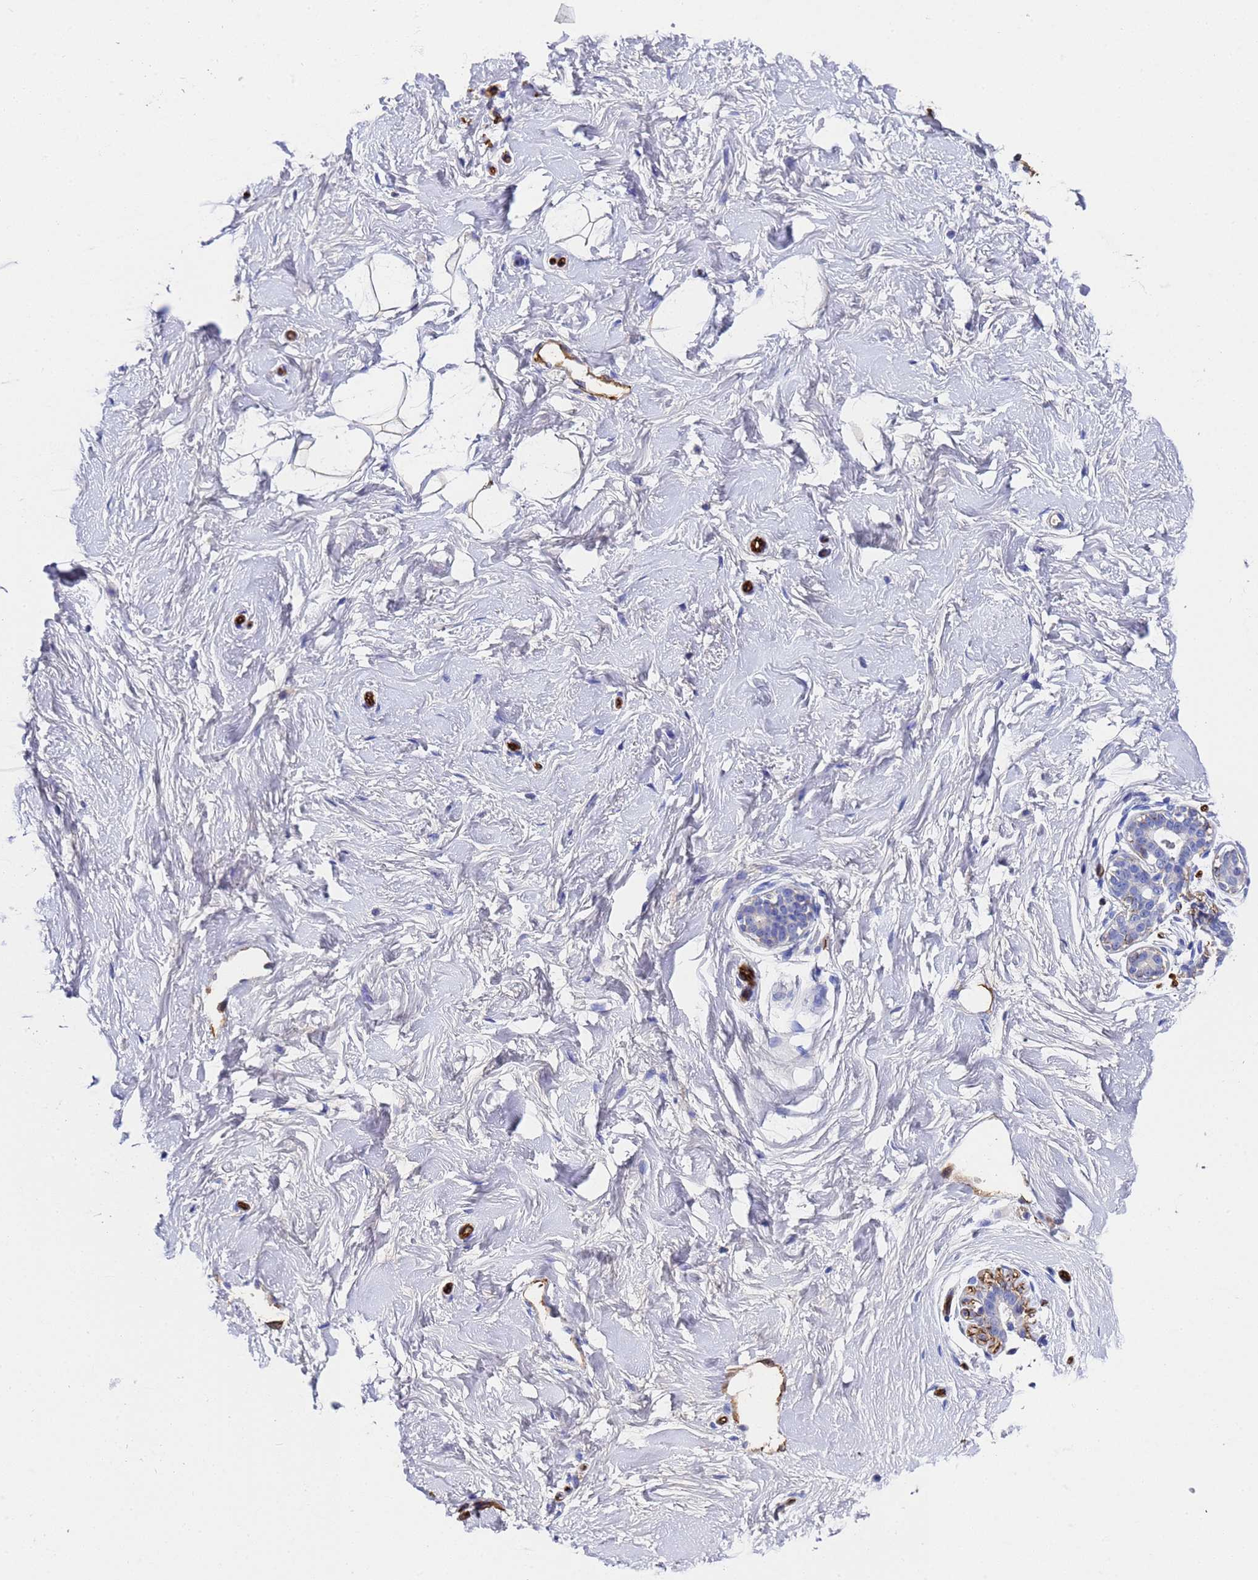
{"staining": {"intensity": "negative", "quantity": "none", "location": "none"}, "tissue": "breast", "cell_type": "Adipocytes", "image_type": "normal", "snomed": [{"axis": "morphology", "description": "Normal tissue, NOS"}, {"axis": "morphology", "description": "Adenoma, NOS"}, {"axis": "topography", "description": "Breast"}], "caption": "Immunohistochemistry (IHC) of benign human breast reveals no positivity in adipocytes. (DAB (3,3'-diaminobenzidine) immunohistochemistry with hematoxylin counter stain).", "gene": "ADIPOQ", "patient": {"sex": "female", "age": 23}}